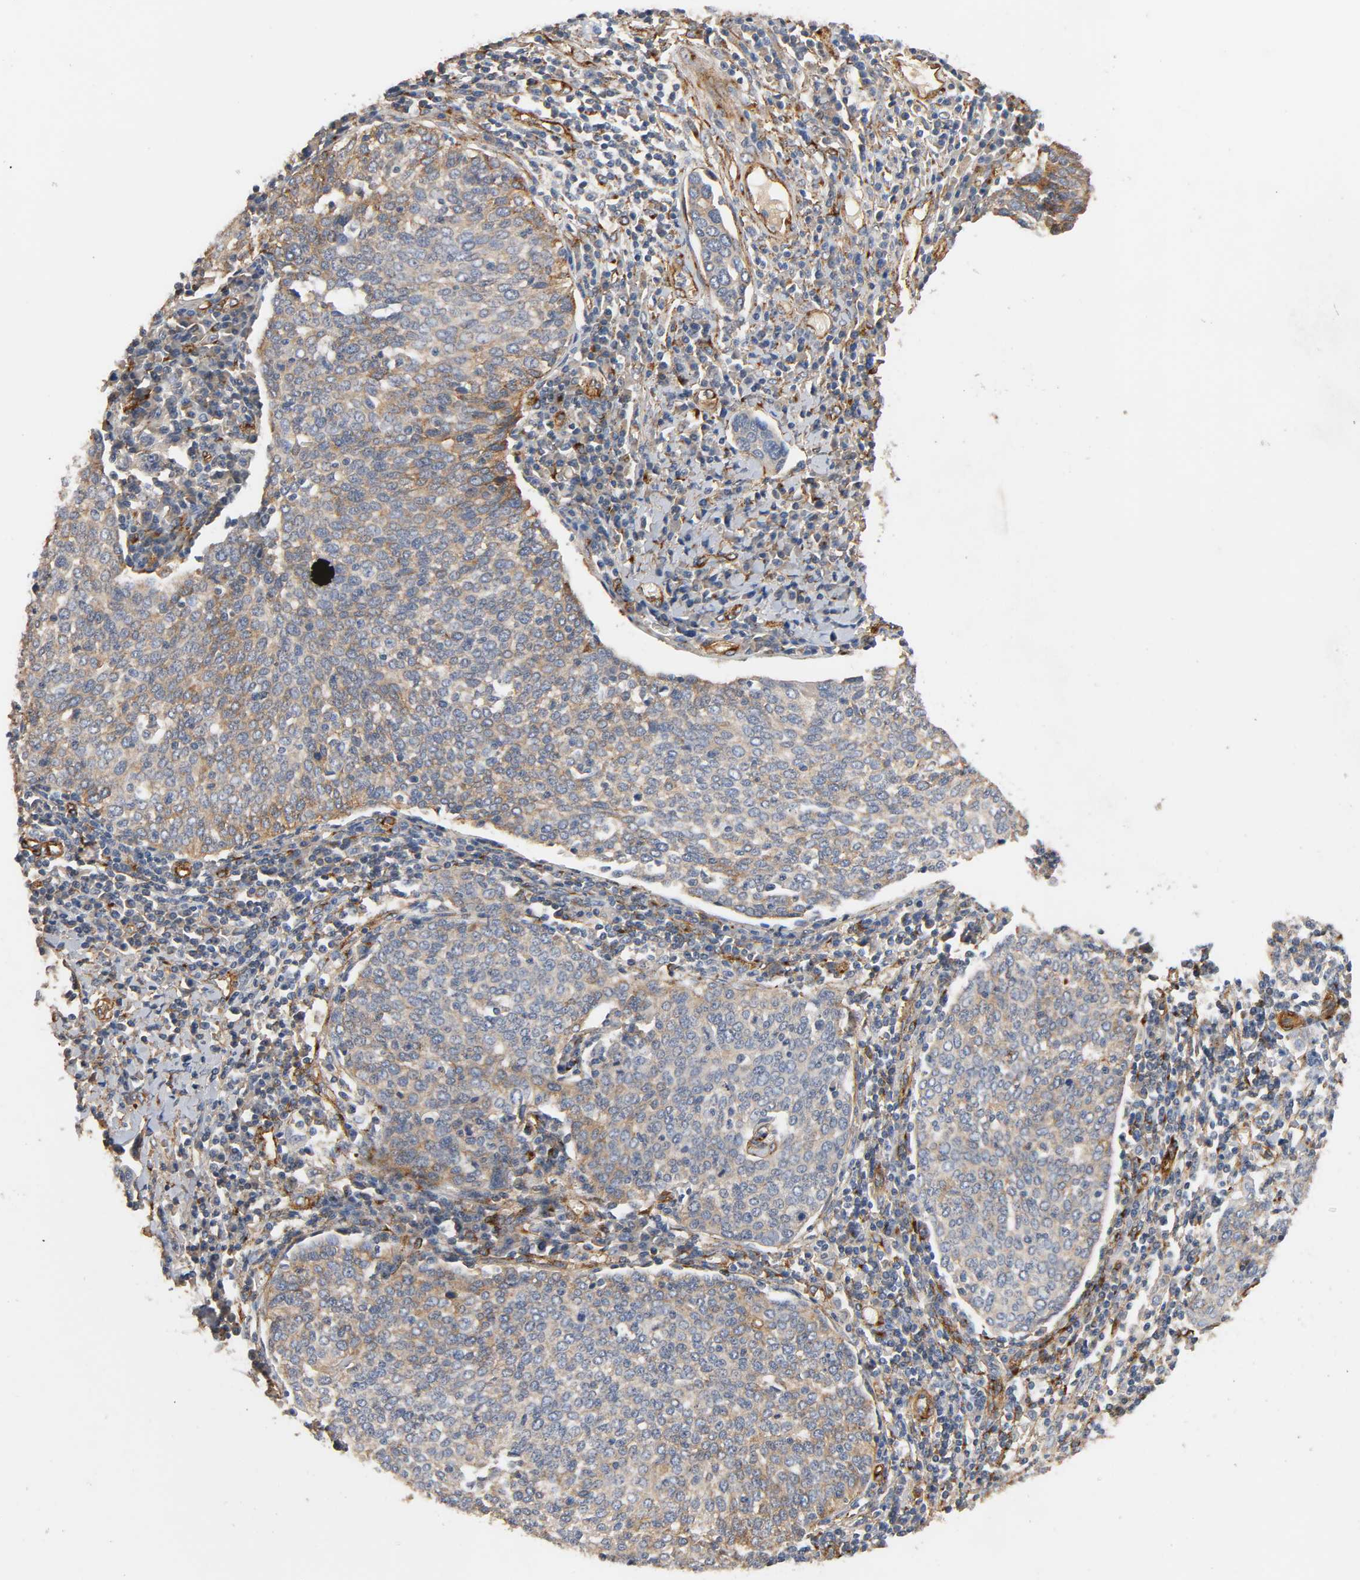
{"staining": {"intensity": "weak", "quantity": "25%-75%", "location": "cytoplasmic/membranous"}, "tissue": "cervical cancer", "cell_type": "Tumor cells", "image_type": "cancer", "snomed": [{"axis": "morphology", "description": "Squamous cell carcinoma, NOS"}, {"axis": "topography", "description": "Cervix"}], "caption": "Tumor cells demonstrate weak cytoplasmic/membranous staining in approximately 25%-75% of cells in cervical cancer (squamous cell carcinoma). (brown staining indicates protein expression, while blue staining denotes nuclei).", "gene": "IFITM3", "patient": {"sex": "female", "age": 40}}